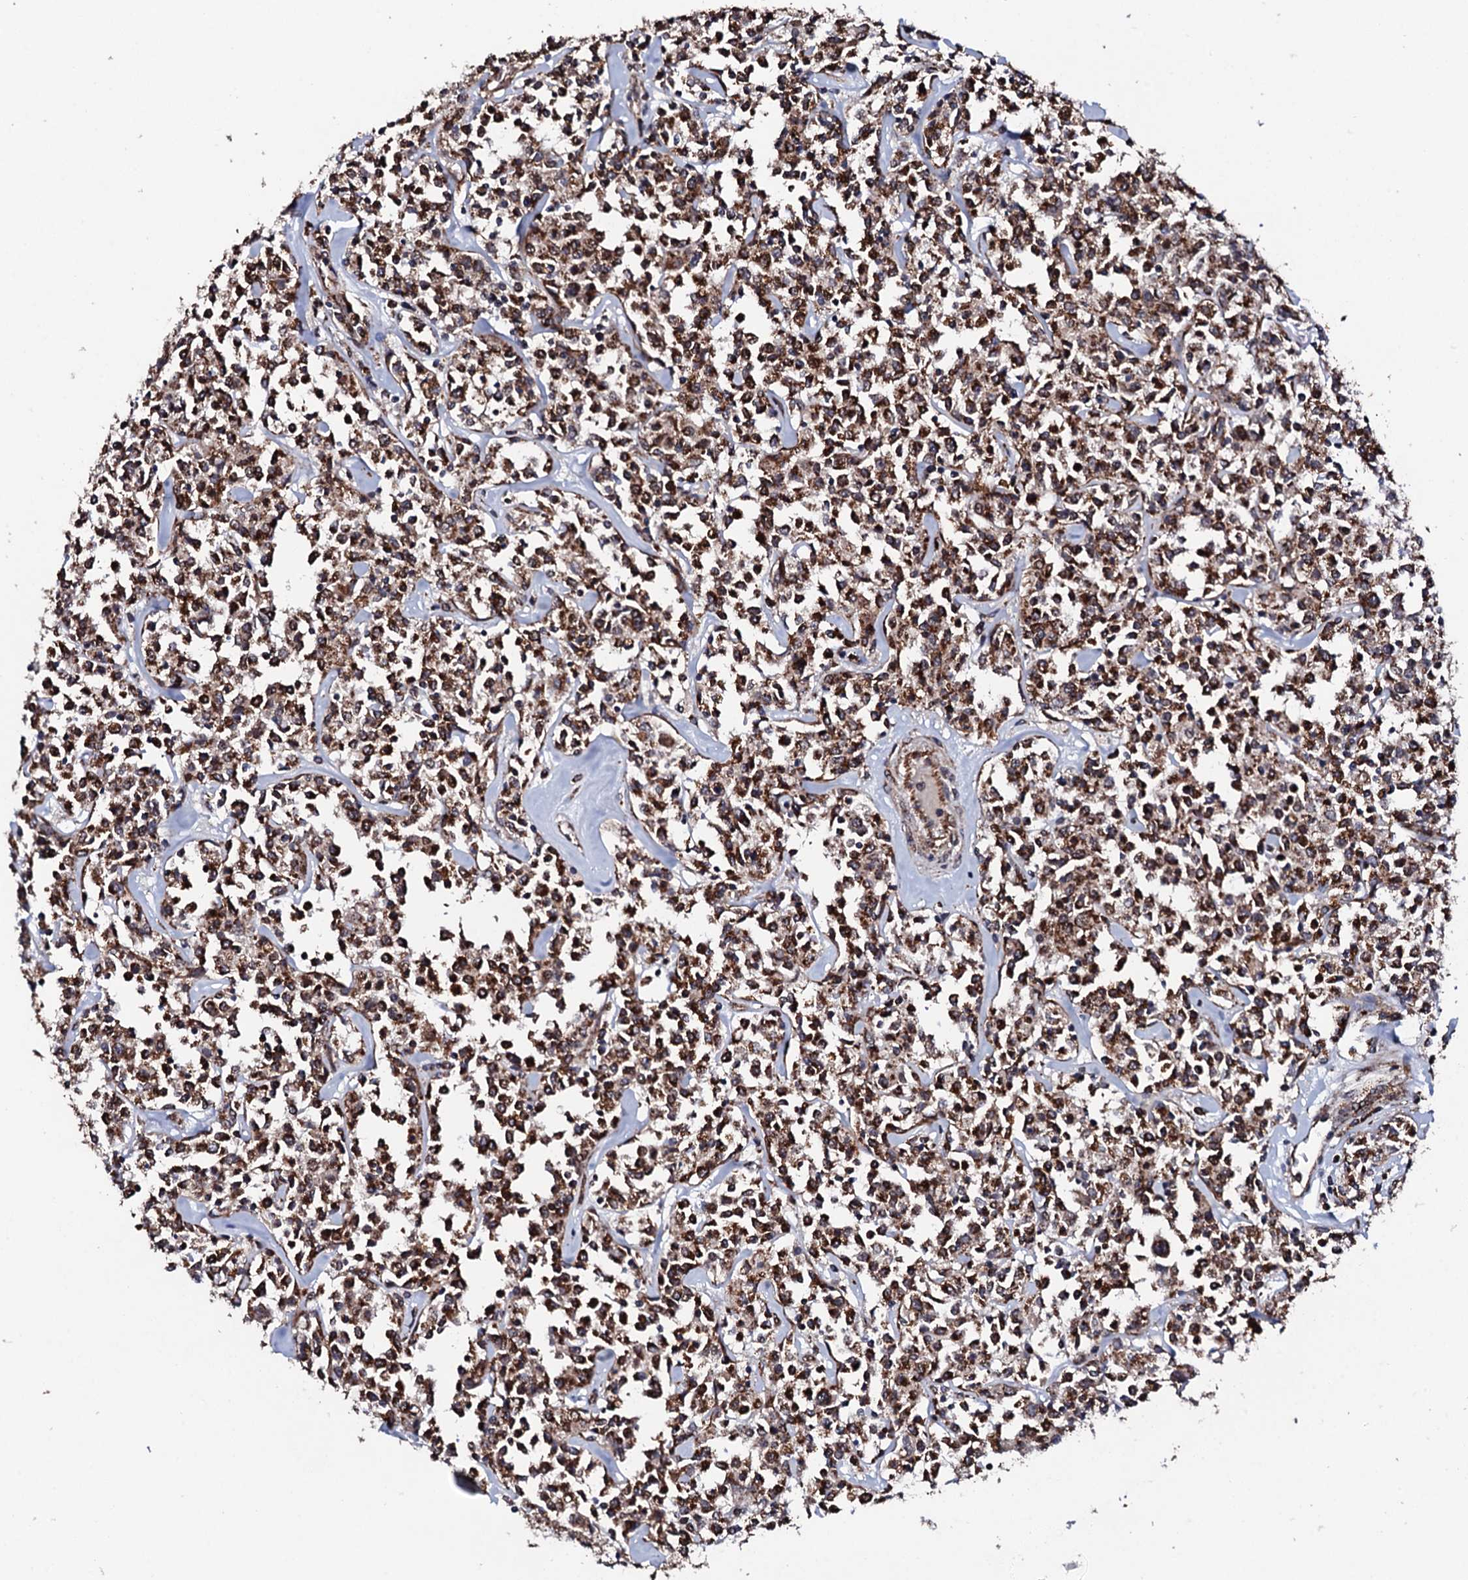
{"staining": {"intensity": "strong", "quantity": ">75%", "location": "cytoplasmic/membranous"}, "tissue": "lymphoma", "cell_type": "Tumor cells", "image_type": "cancer", "snomed": [{"axis": "morphology", "description": "Malignant lymphoma, non-Hodgkin's type, Low grade"}, {"axis": "topography", "description": "Small intestine"}], "caption": "Lymphoma stained for a protein demonstrates strong cytoplasmic/membranous positivity in tumor cells. Nuclei are stained in blue.", "gene": "MTIF3", "patient": {"sex": "female", "age": 59}}